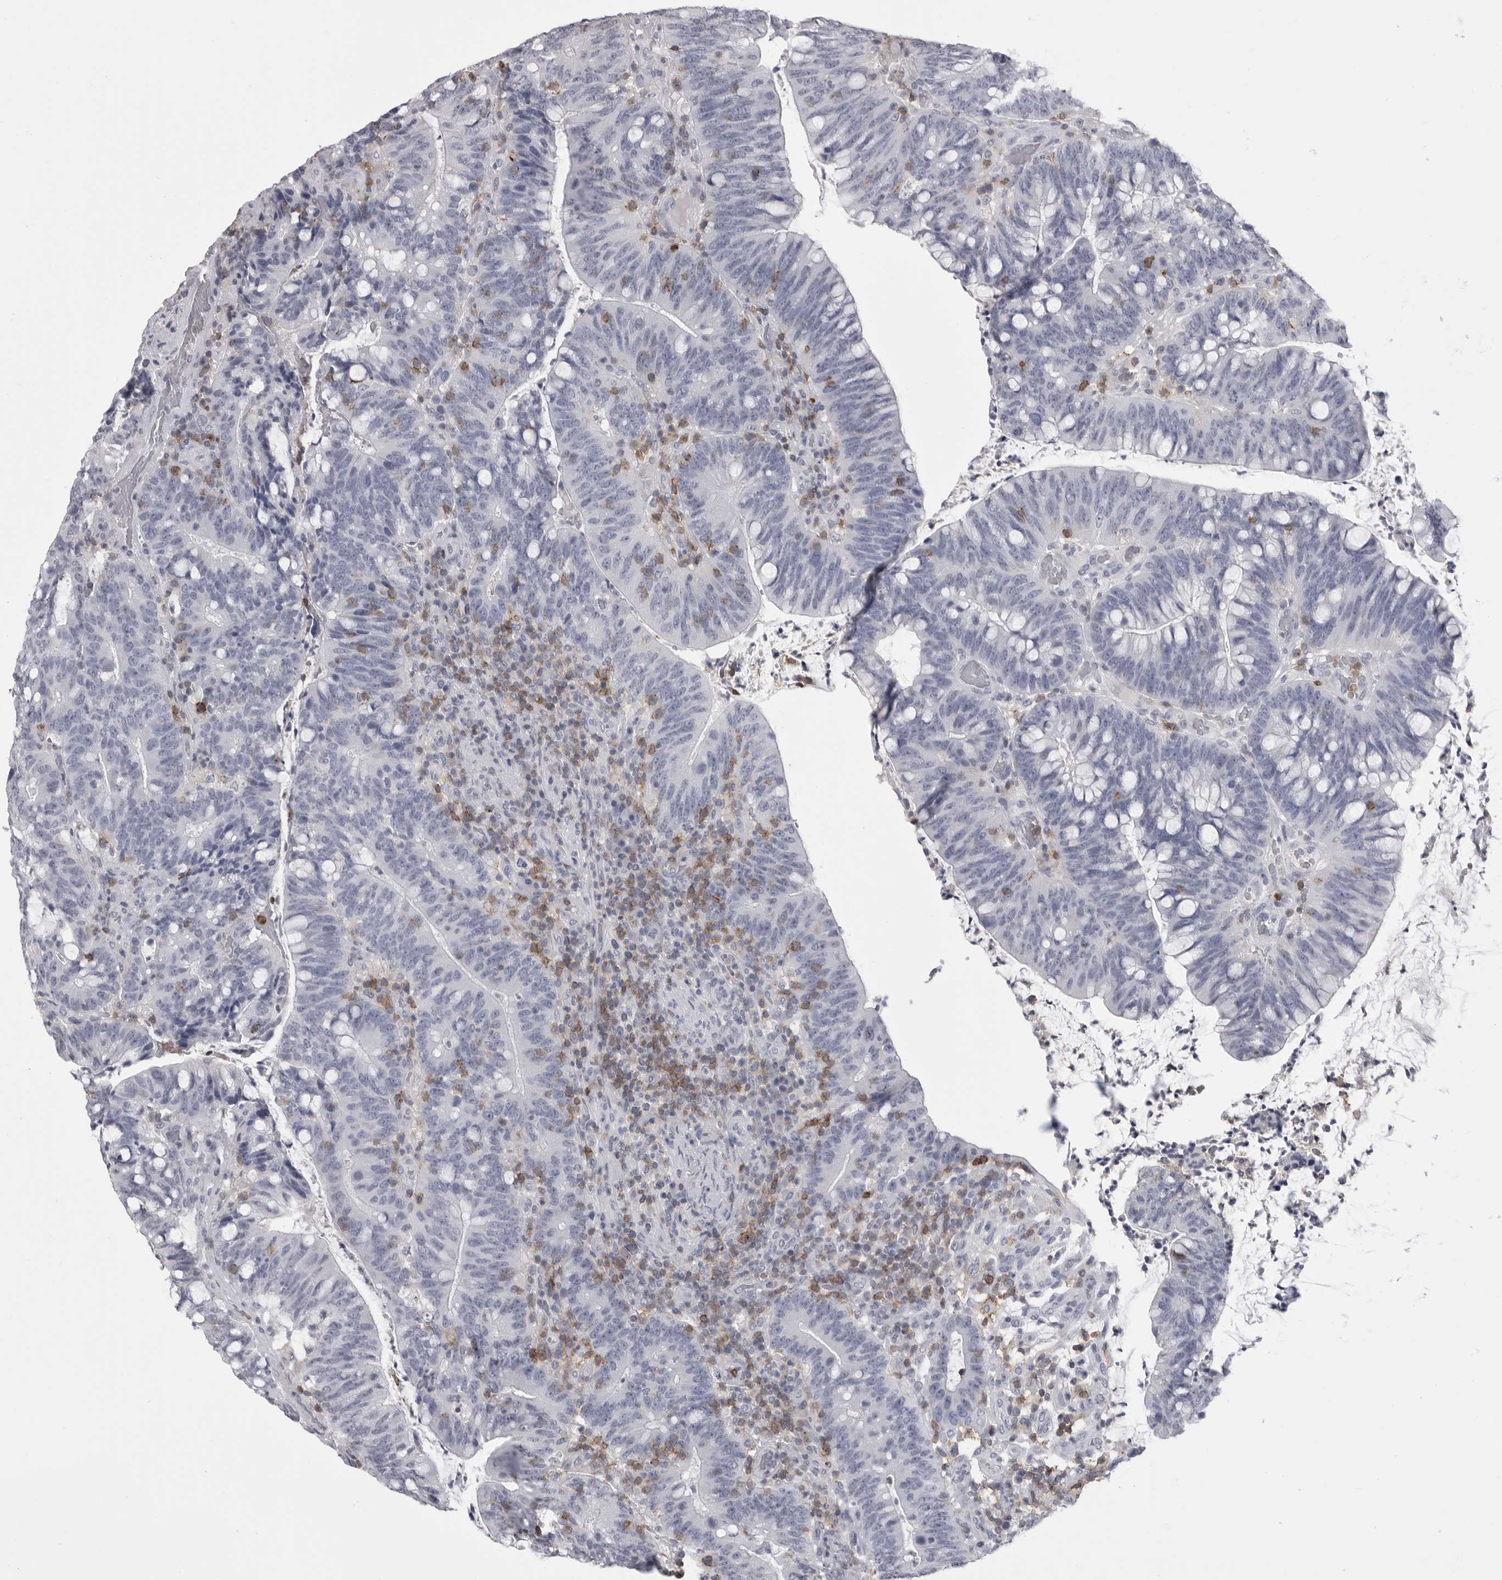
{"staining": {"intensity": "negative", "quantity": "none", "location": "none"}, "tissue": "colorectal cancer", "cell_type": "Tumor cells", "image_type": "cancer", "snomed": [{"axis": "morphology", "description": "Adenocarcinoma, NOS"}, {"axis": "topography", "description": "Colon"}], "caption": "IHC histopathology image of neoplastic tissue: colorectal cancer (adenocarcinoma) stained with DAB shows no significant protein expression in tumor cells. Nuclei are stained in blue.", "gene": "ITGAL", "patient": {"sex": "female", "age": 66}}